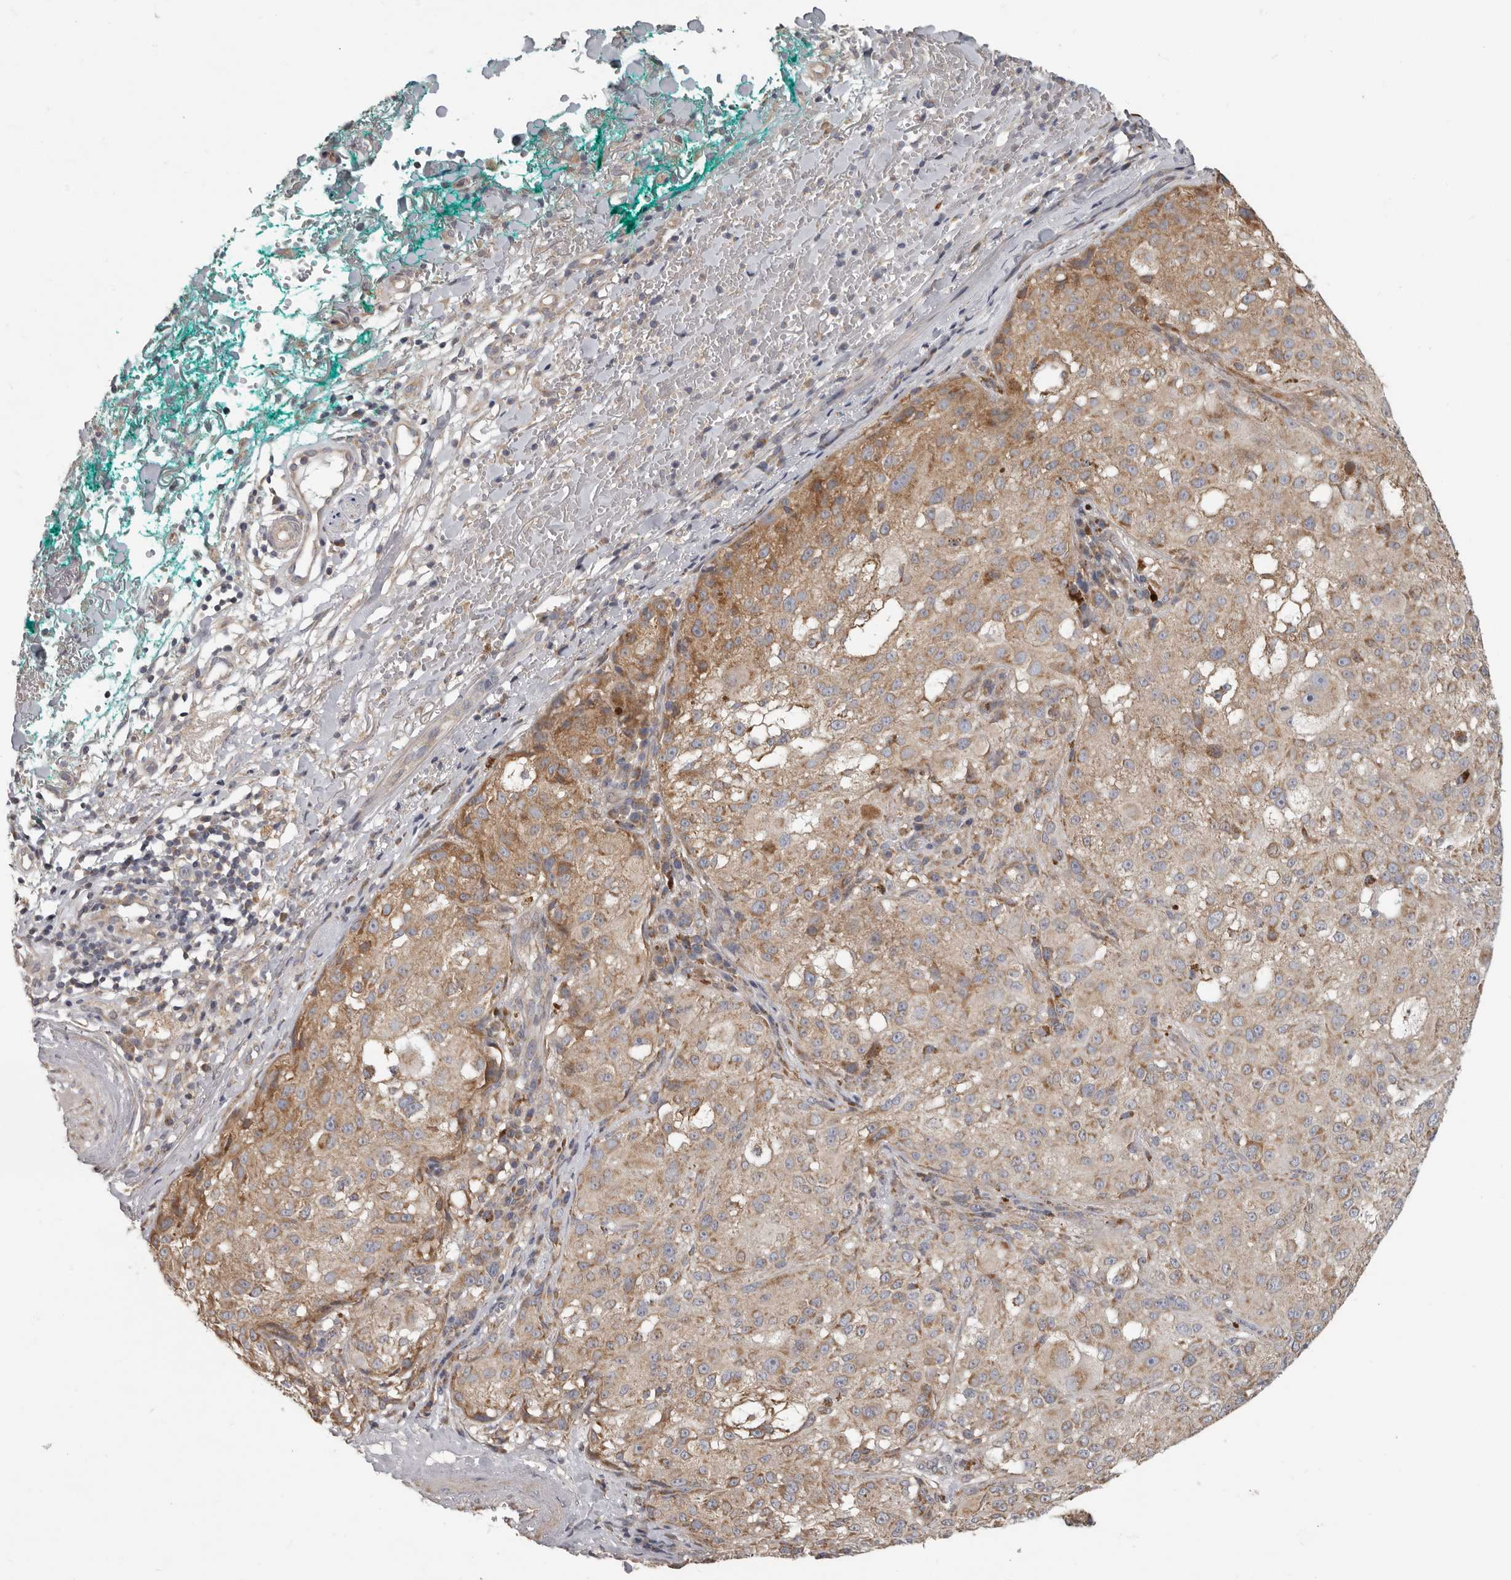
{"staining": {"intensity": "moderate", "quantity": ">75%", "location": "cytoplasmic/membranous"}, "tissue": "melanoma", "cell_type": "Tumor cells", "image_type": "cancer", "snomed": [{"axis": "morphology", "description": "Necrosis, NOS"}, {"axis": "morphology", "description": "Malignant melanoma, NOS"}, {"axis": "topography", "description": "Skin"}], "caption": "An image of human melanoma stained for a protein exhibits moderate cytoplasmic/membranous brown staining in tumor cells.", "gene": "UNK", "patient": {"sex": "female", "age": 87}}